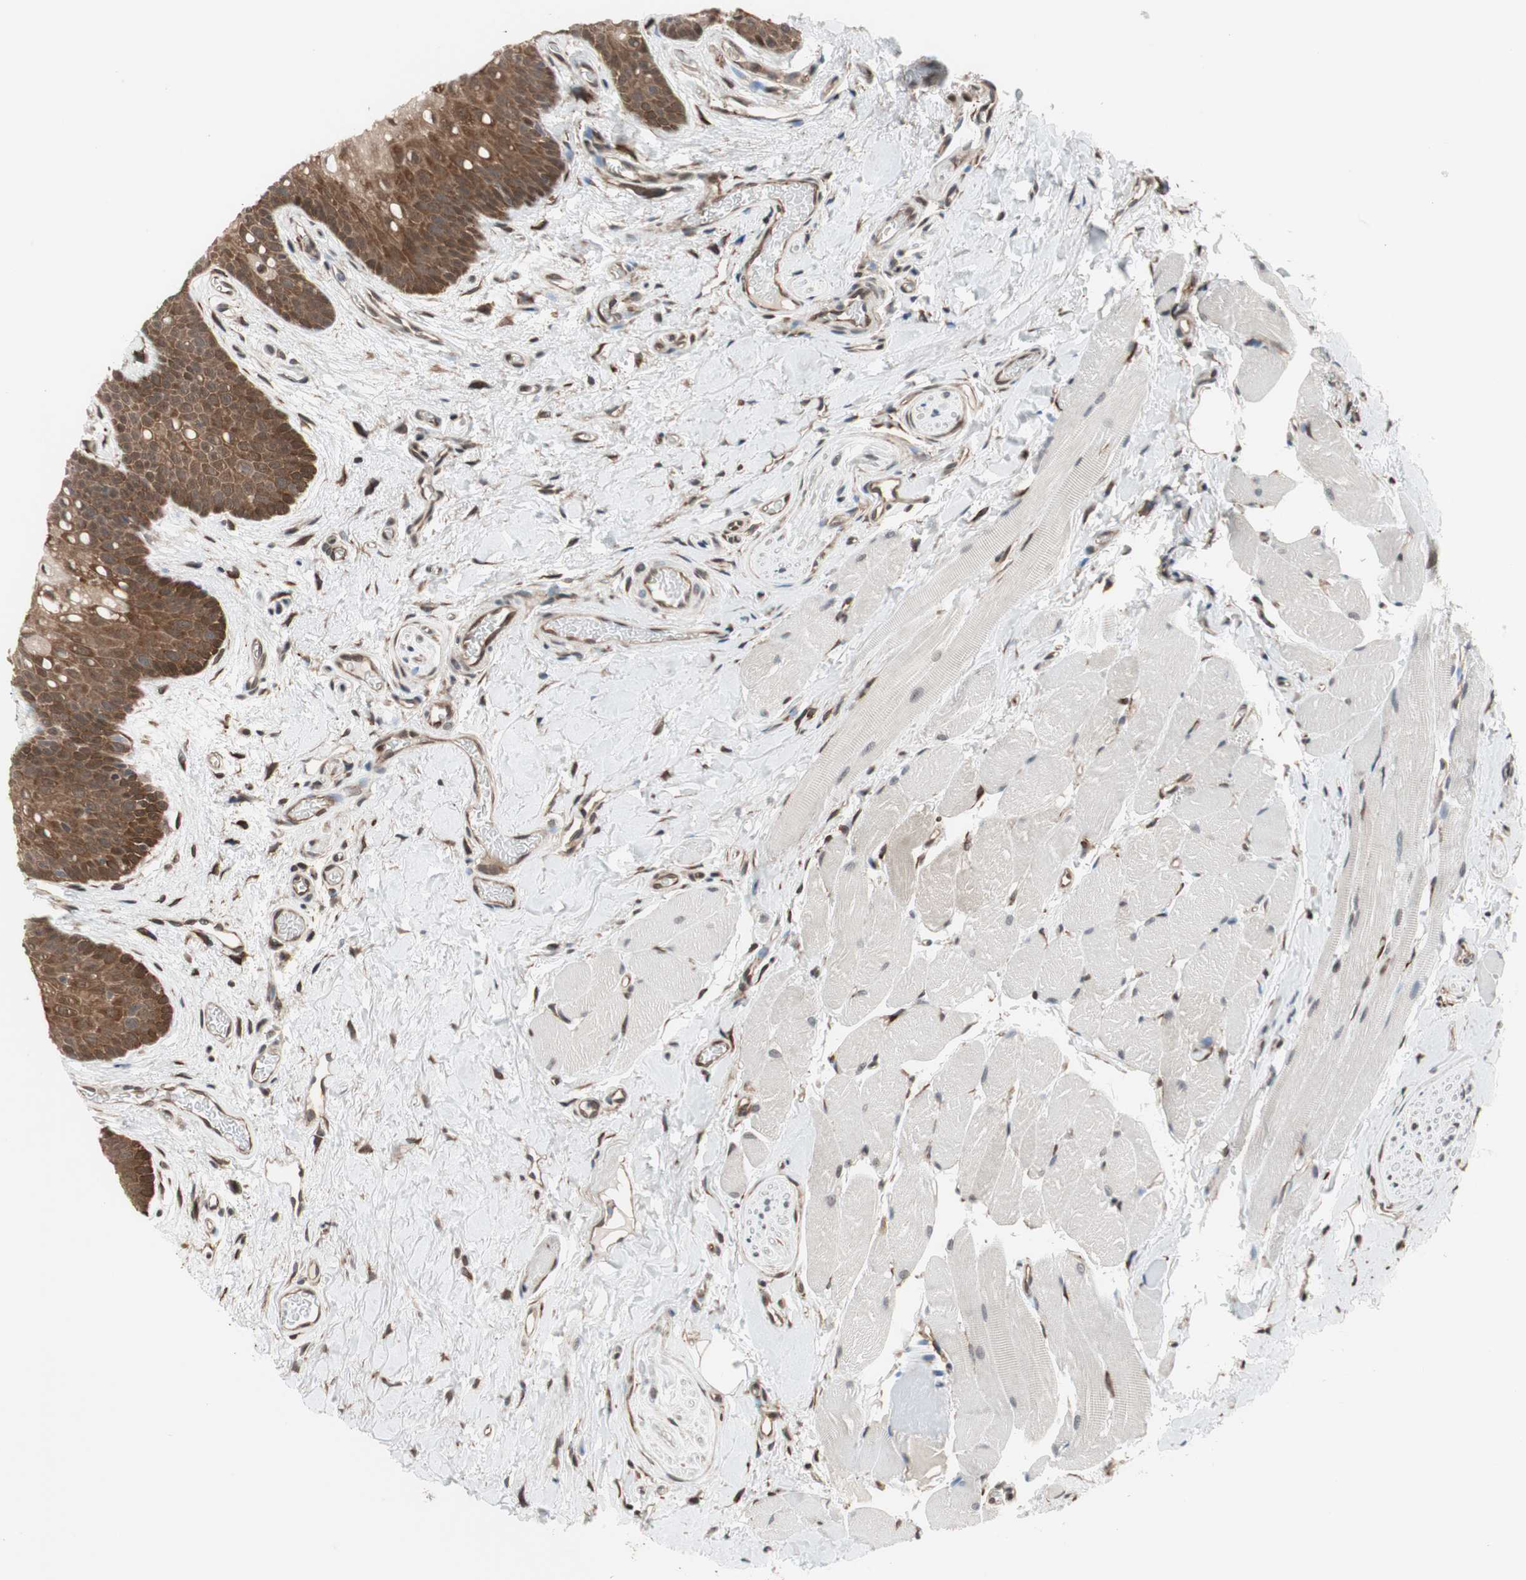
{"staining": {"intensity": "moderate", "quantity": "25%-75%", "location": "cytoplasmic/membranous"}, "tissue": "oral mucosa", "cell_type": "Squamous epithelial cells", "image_type": "normal", "snomed": [{"axis": "morphology", "description": "Normal tissue, NOS"}, {"axis": "topography", "description": "Oral tissue"}], "caption": "Immunohistochemistry (IHC) micrograph of normal oral mucosa stained for a protein (brown), which demonstrates medium levels of moderate cytoplasmic/membranous staining in approximately 25%-75% of squamous epithelial cells.", "gene": "ZNF512B", "patient": {"sex": "male", "age": 54}}